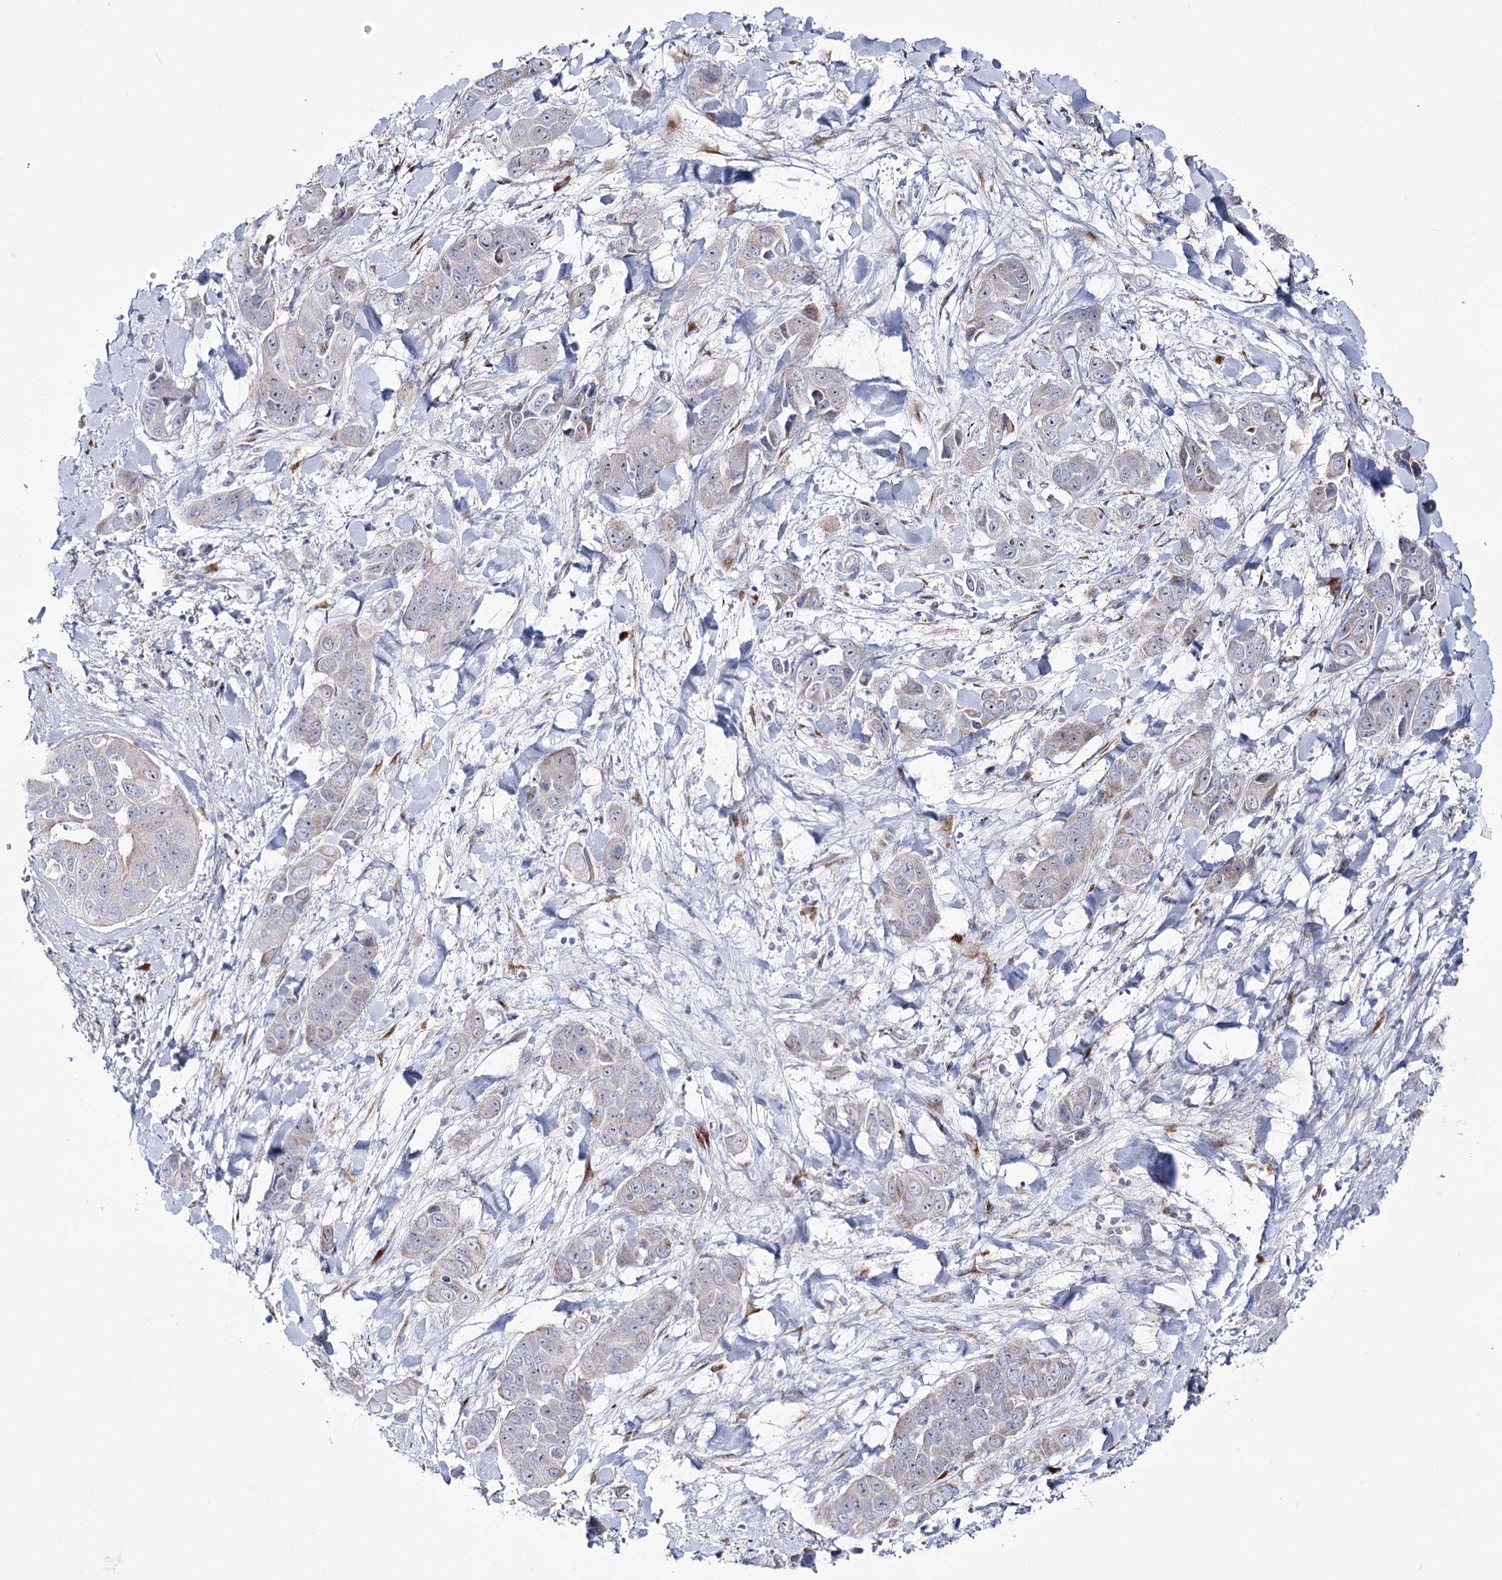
{"staining": {"intensity": "negative", "quantity": "none", "location": "none"}, "tissue": "liver cancer", "cell_type": "Tumor cells", "image_type": "cancer", "snomed": [{"axis": "morphology", "description": "Cholangiocarcinoma"}, {"axis": "topography", "description": "Liver"}], "caption": "Tumor cells show no significant protein positivity in cholangiocarcinoma (liver).", "gene": "METTL5", "patient": {"sex": "female", "age": 52}}